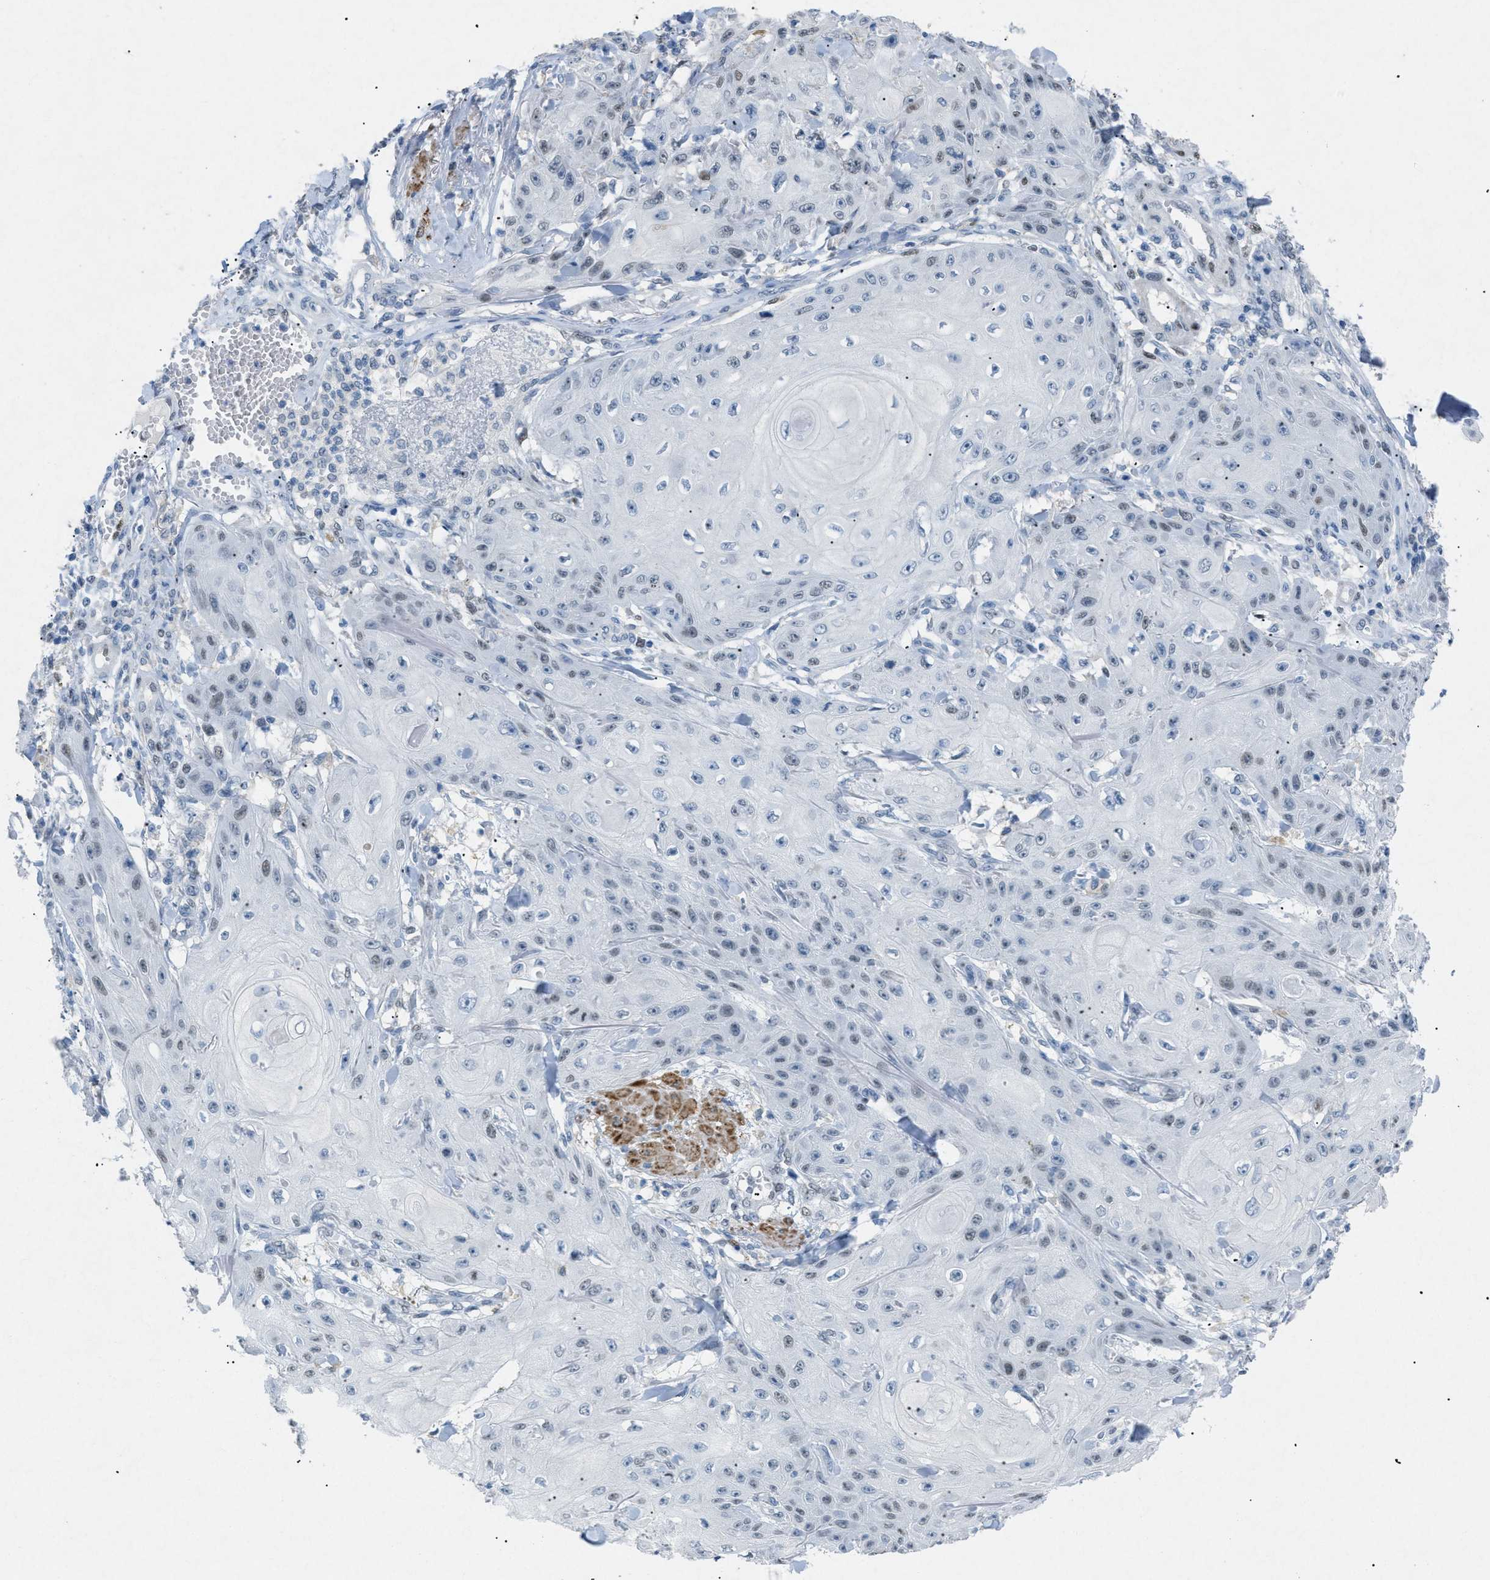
{"staining": {"intensity": "negative", "quantity": "none", "location": "none"}, "tissue": "skin cancer", "cell_type": "Tumor cells", "image_type": "cancer", "snomed": [{"axis": "morphology", "description": "Squamous cell carcinoma, NOS"}, {"axis": "topography", "description": "Skin"}], "caption": "Squamous cell carcinoma (skin) was stained to show a protein in brown. There is no significant expression in tumor cells.", "gene": "TASOR", "patient": {"sex": "male", "age": 74}}